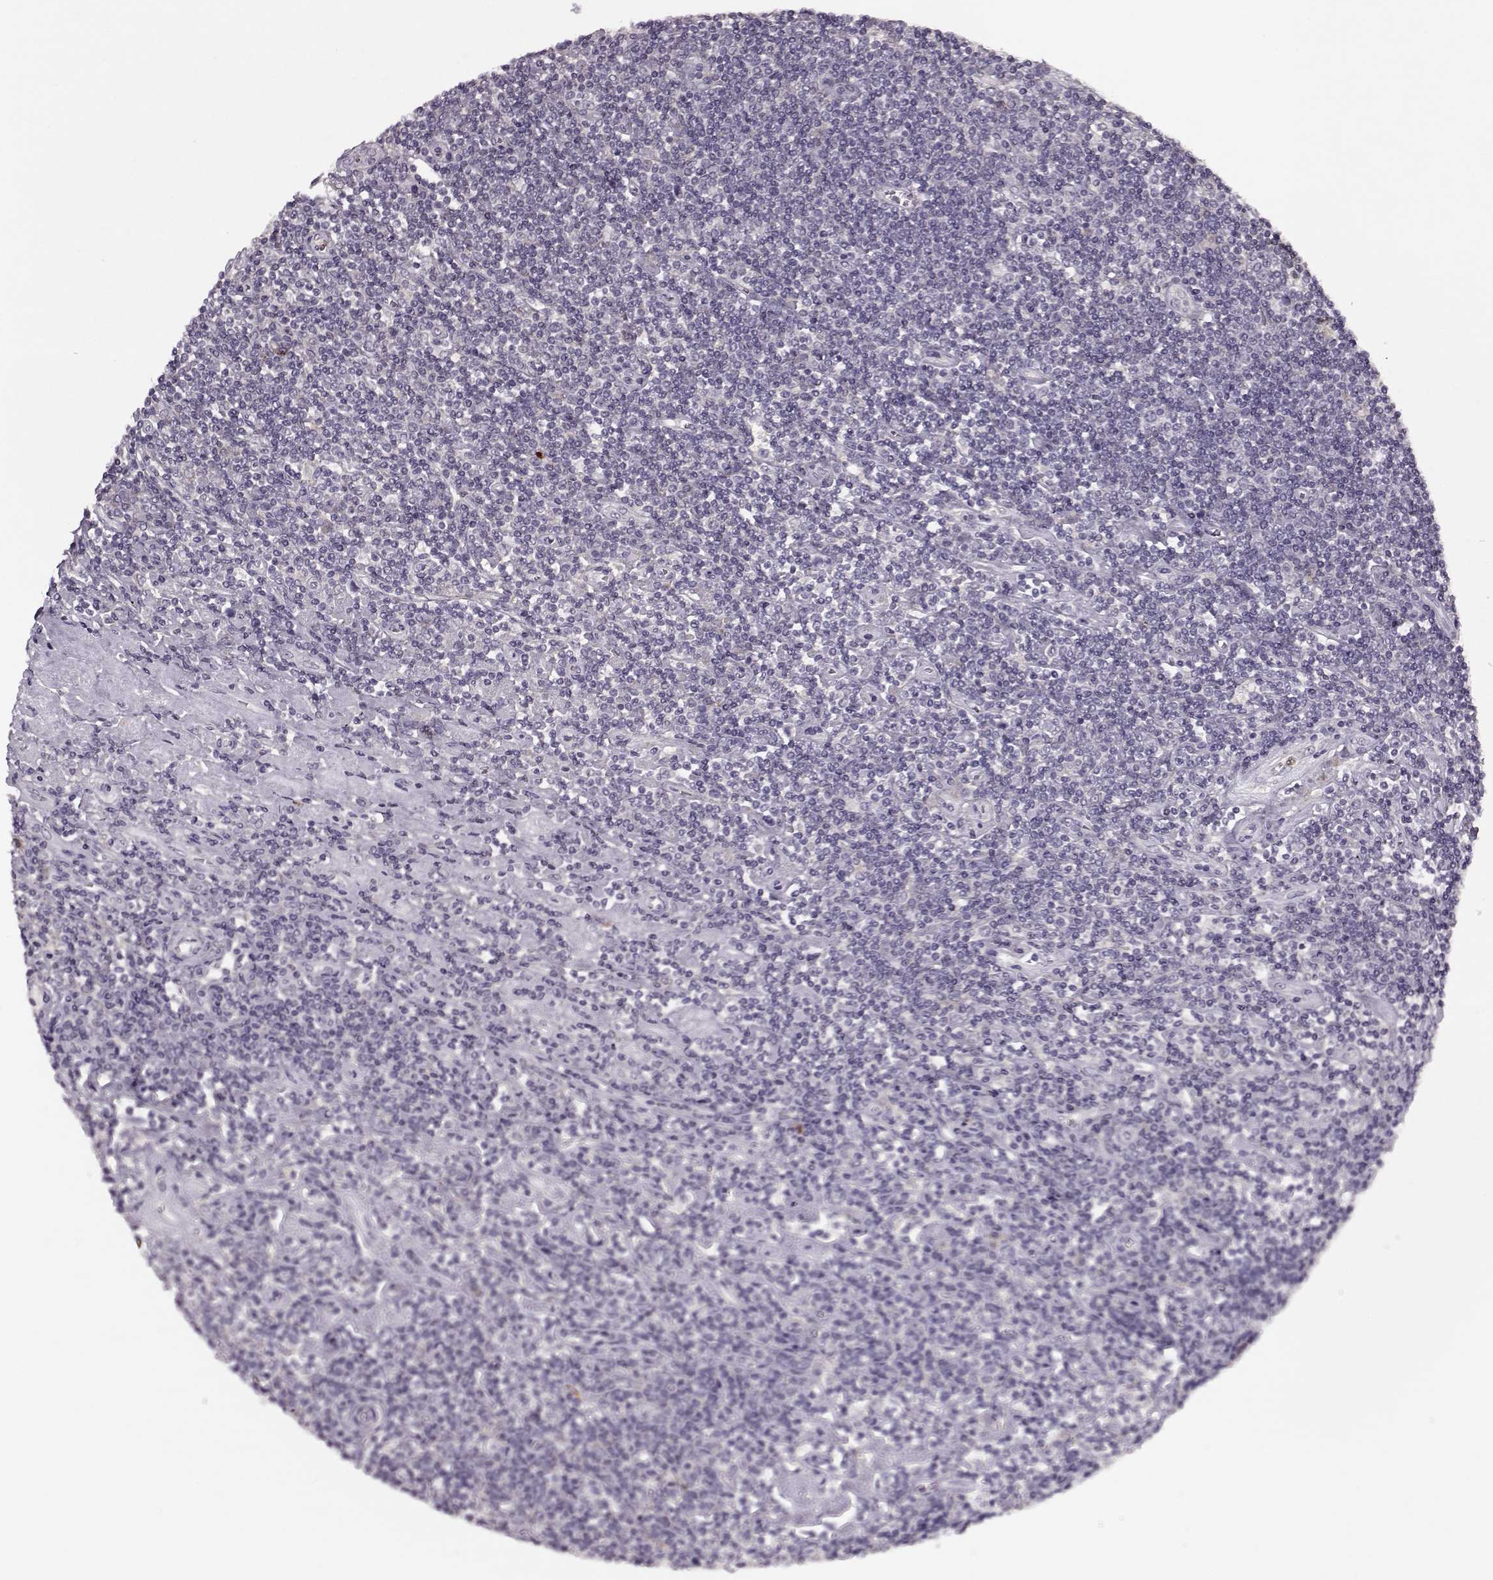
{"staining": {"intensity": "negative", "quantity": "none", "location": "none"}, "tissue": "lymphoma", "cell_type": "Tumor cells", "image_type": "cancer", "snomed": [{"axis": "morphology", "description": "Hodgkin's disease, NOS"}, {"axis": "topography", "description": "Lymph node"}], "caption": "An immunohistochemistry image of lymphoma is shown. There is no staining in tumor cells of lymphoma.", "gene": "ACOT11", "patient": {"sex": "male", "age": 40}}